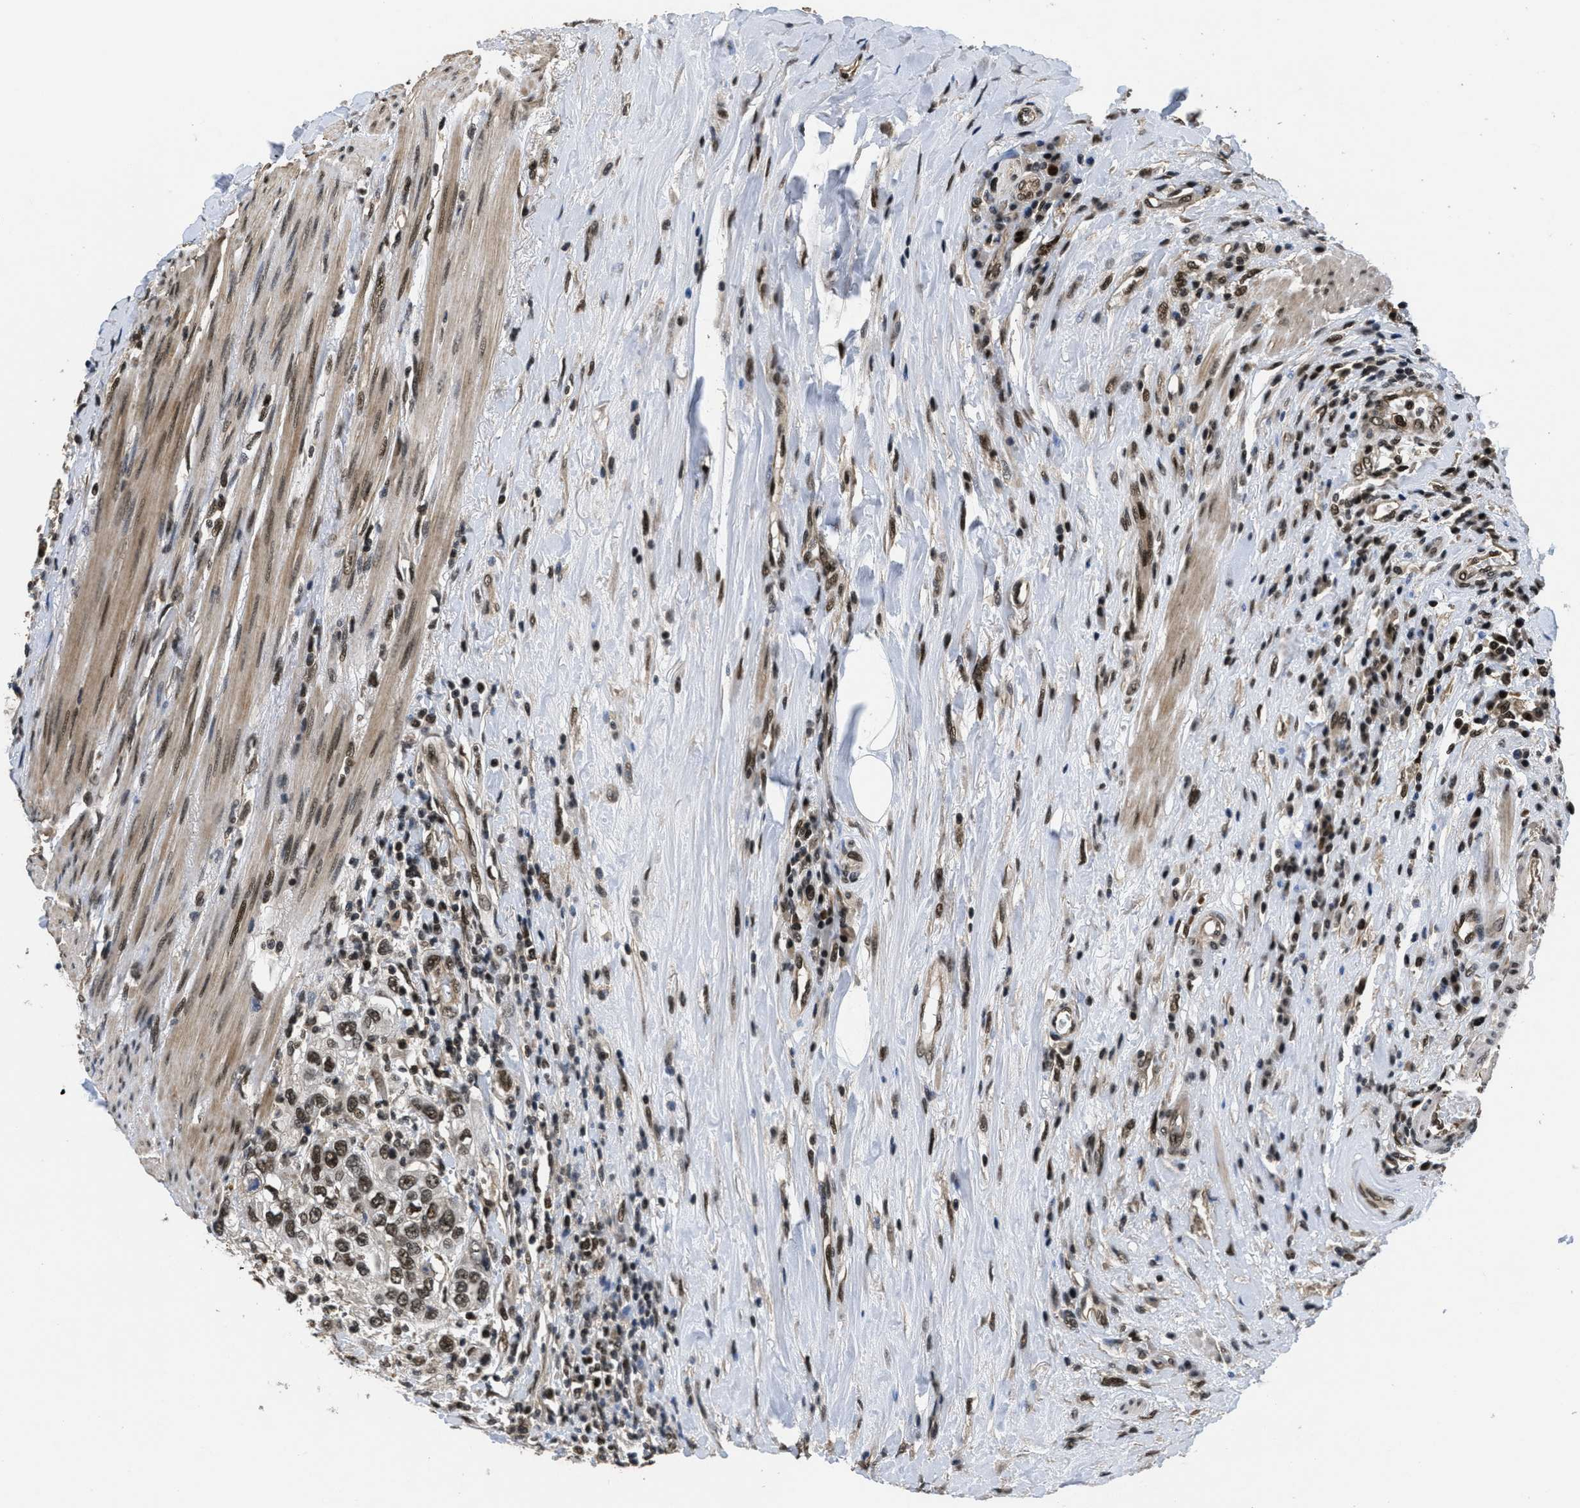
{"staining": {"intensity": "strong", "quantity": ">75%", "location": "nuclear"}, "tissue": "urothelial cancer", "cell_type": "Tumor cells", "image_type": "cancer", "snomed": [{"axis": "morphology", "description": "Urothelial carcinoma, High grade"}, {"axis": "topography", "description": "Urinary bladder"}], "caption": "Brown immunohistochemical staining in urothelial carcinoma (high-grade) reveals strong nuclear expression in about >75% of tumor cells.", "gene": "CUL4B", "patient": {"sex": "female", "age": 80}}